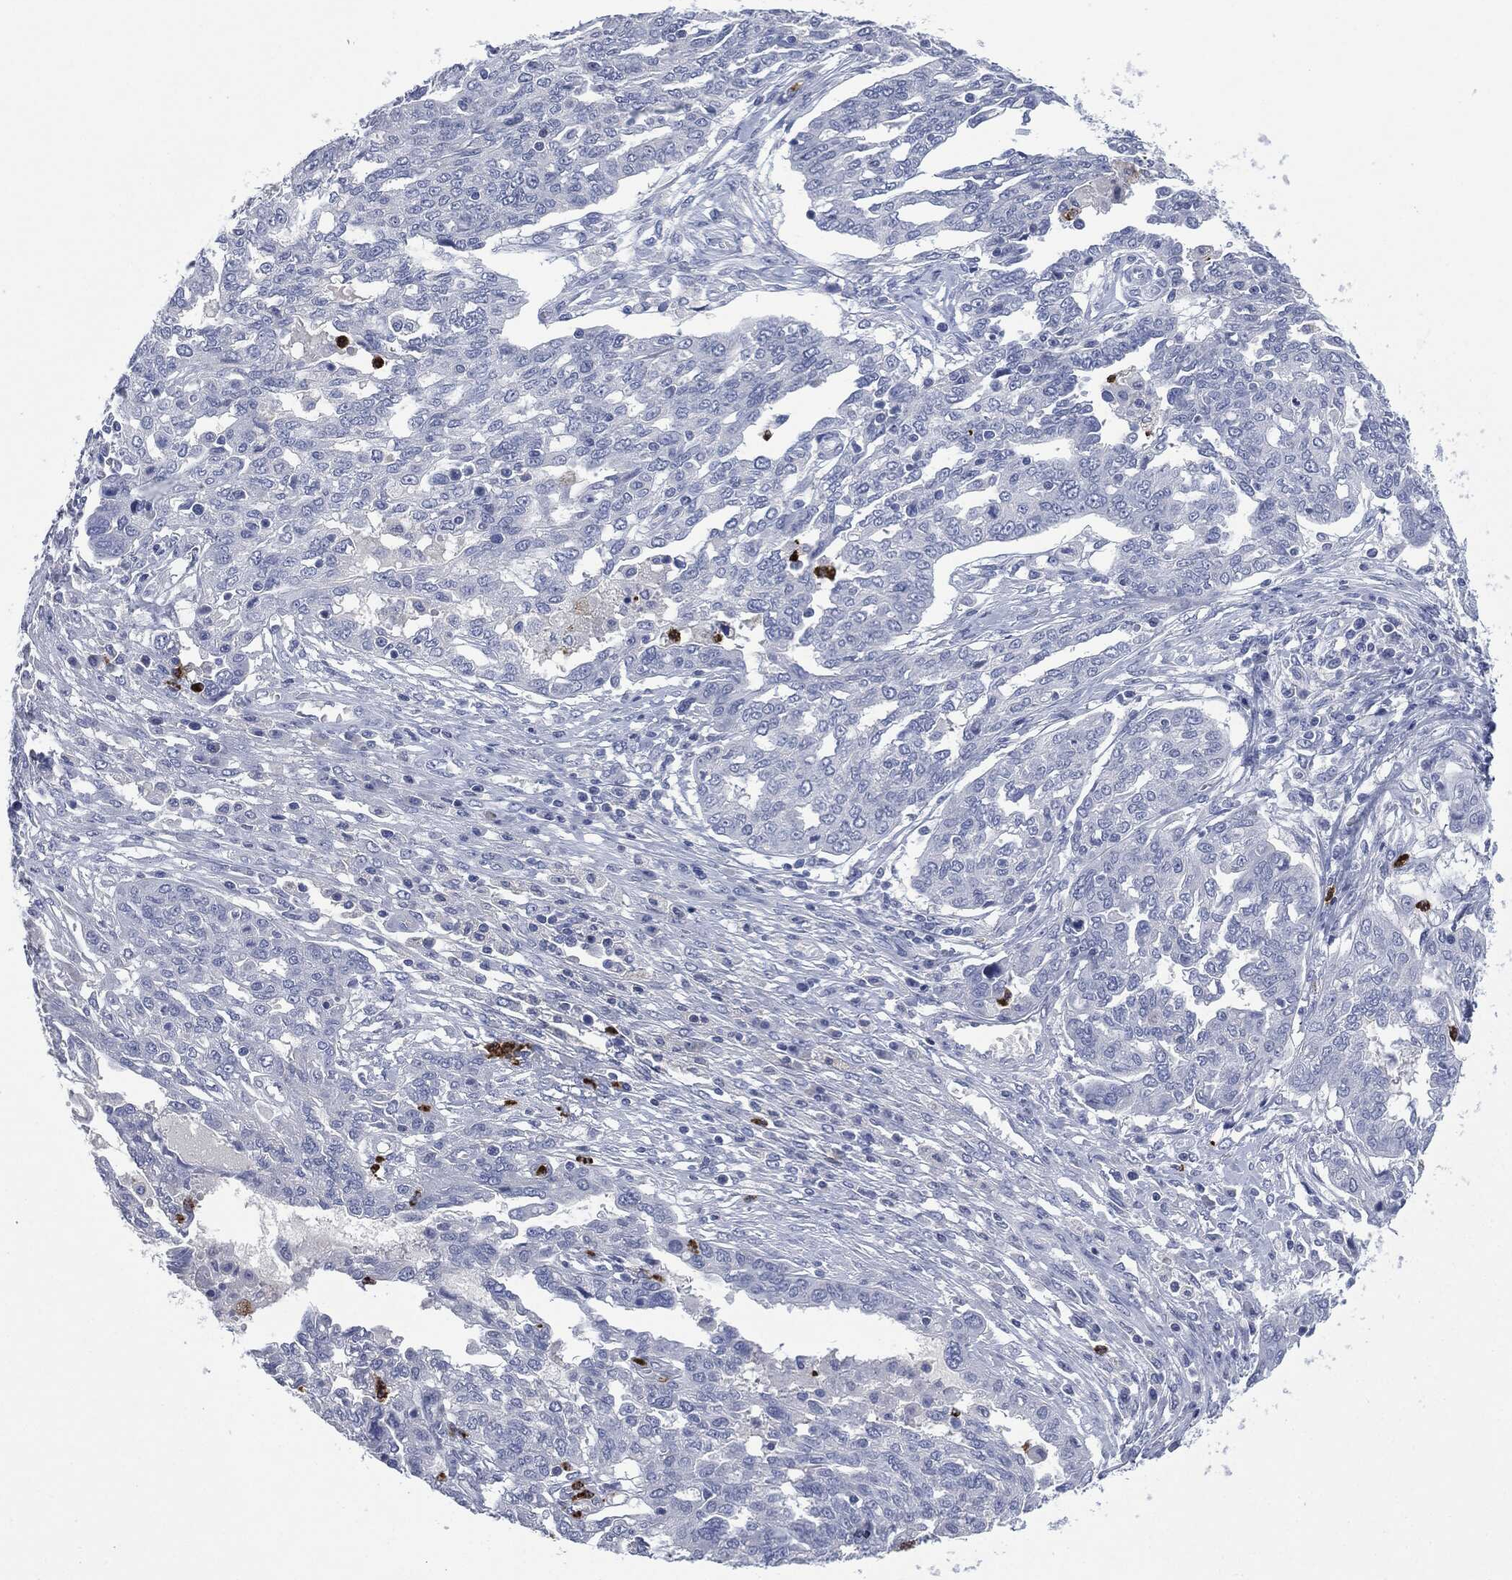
{"staining": {"intensity": "negative", "quantity": "none", "location": "none"}, "tissue": "ovarian cancer", "cell_type": "Tumor cells", "image_type": "cancer", "snomed": [{"axis": "morphology", "description": "Cystadenocarcinoma, serous, NOS"}, {"axis": "topography", "description": "Ovary"}], "caption": "Tumor cells show no significant positivity in ovarian serous cystadenocarcinoma.", "gene": "CEACAM8", "patient": {"sex": "female", "age": 67}}